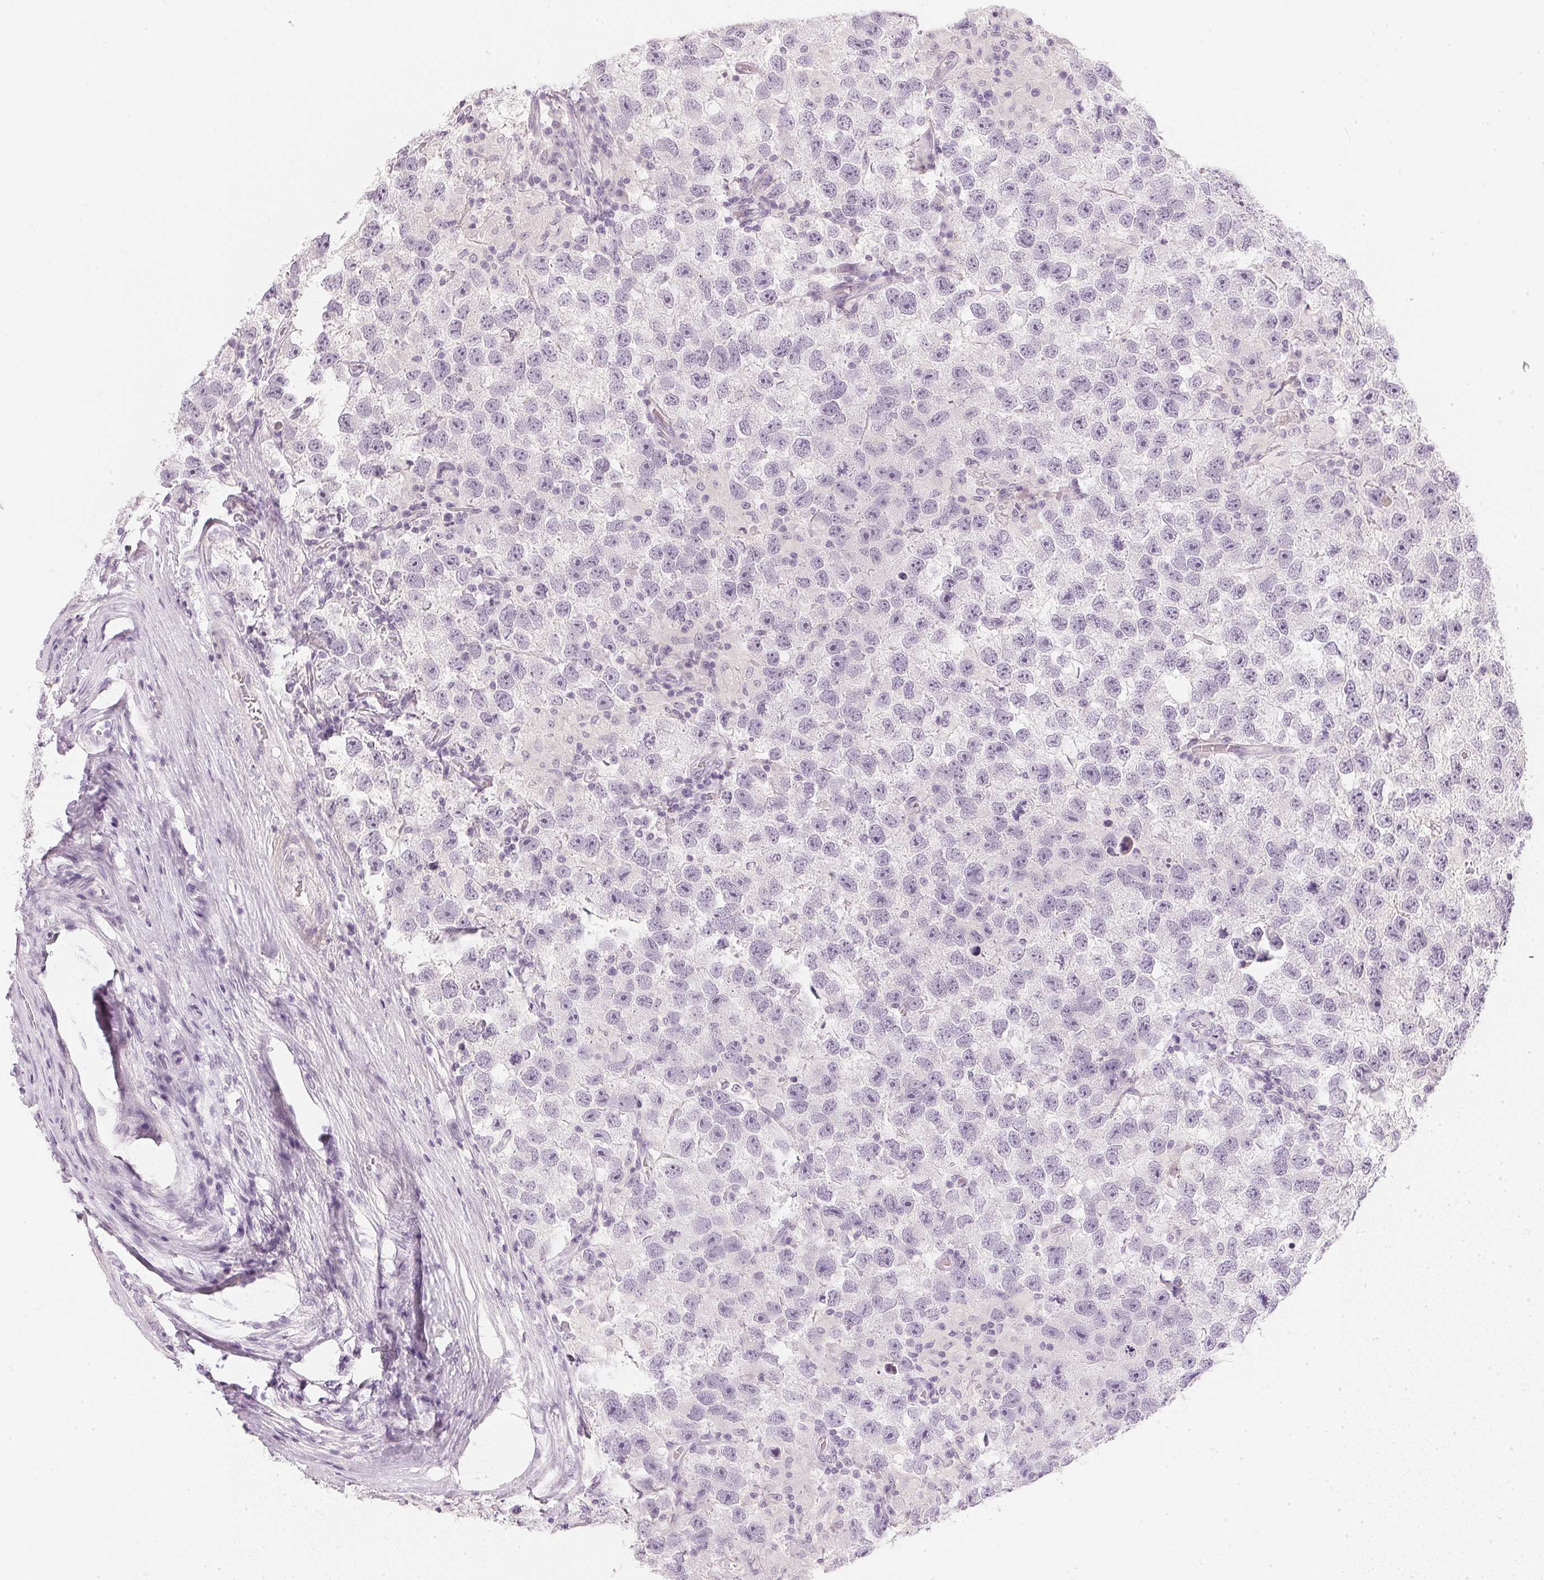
{"staining": {"intensity": "negative", "quantity": "none", "location": "none"}, "tissue": "testis cancer", "cell_type": "Tumor cells", "image_type": "cancer", "snomed": [{"axis": "morphology", "description": "Seminoma, NOS"}, {"axis": "topography", "description": "Testis"}], "caption": "Histopathology image shows no significant protein staining in tumor cells of testis cancer (seminoma).", "gene": "CHST4", "patient": {"sex": "male", "age": 26}}